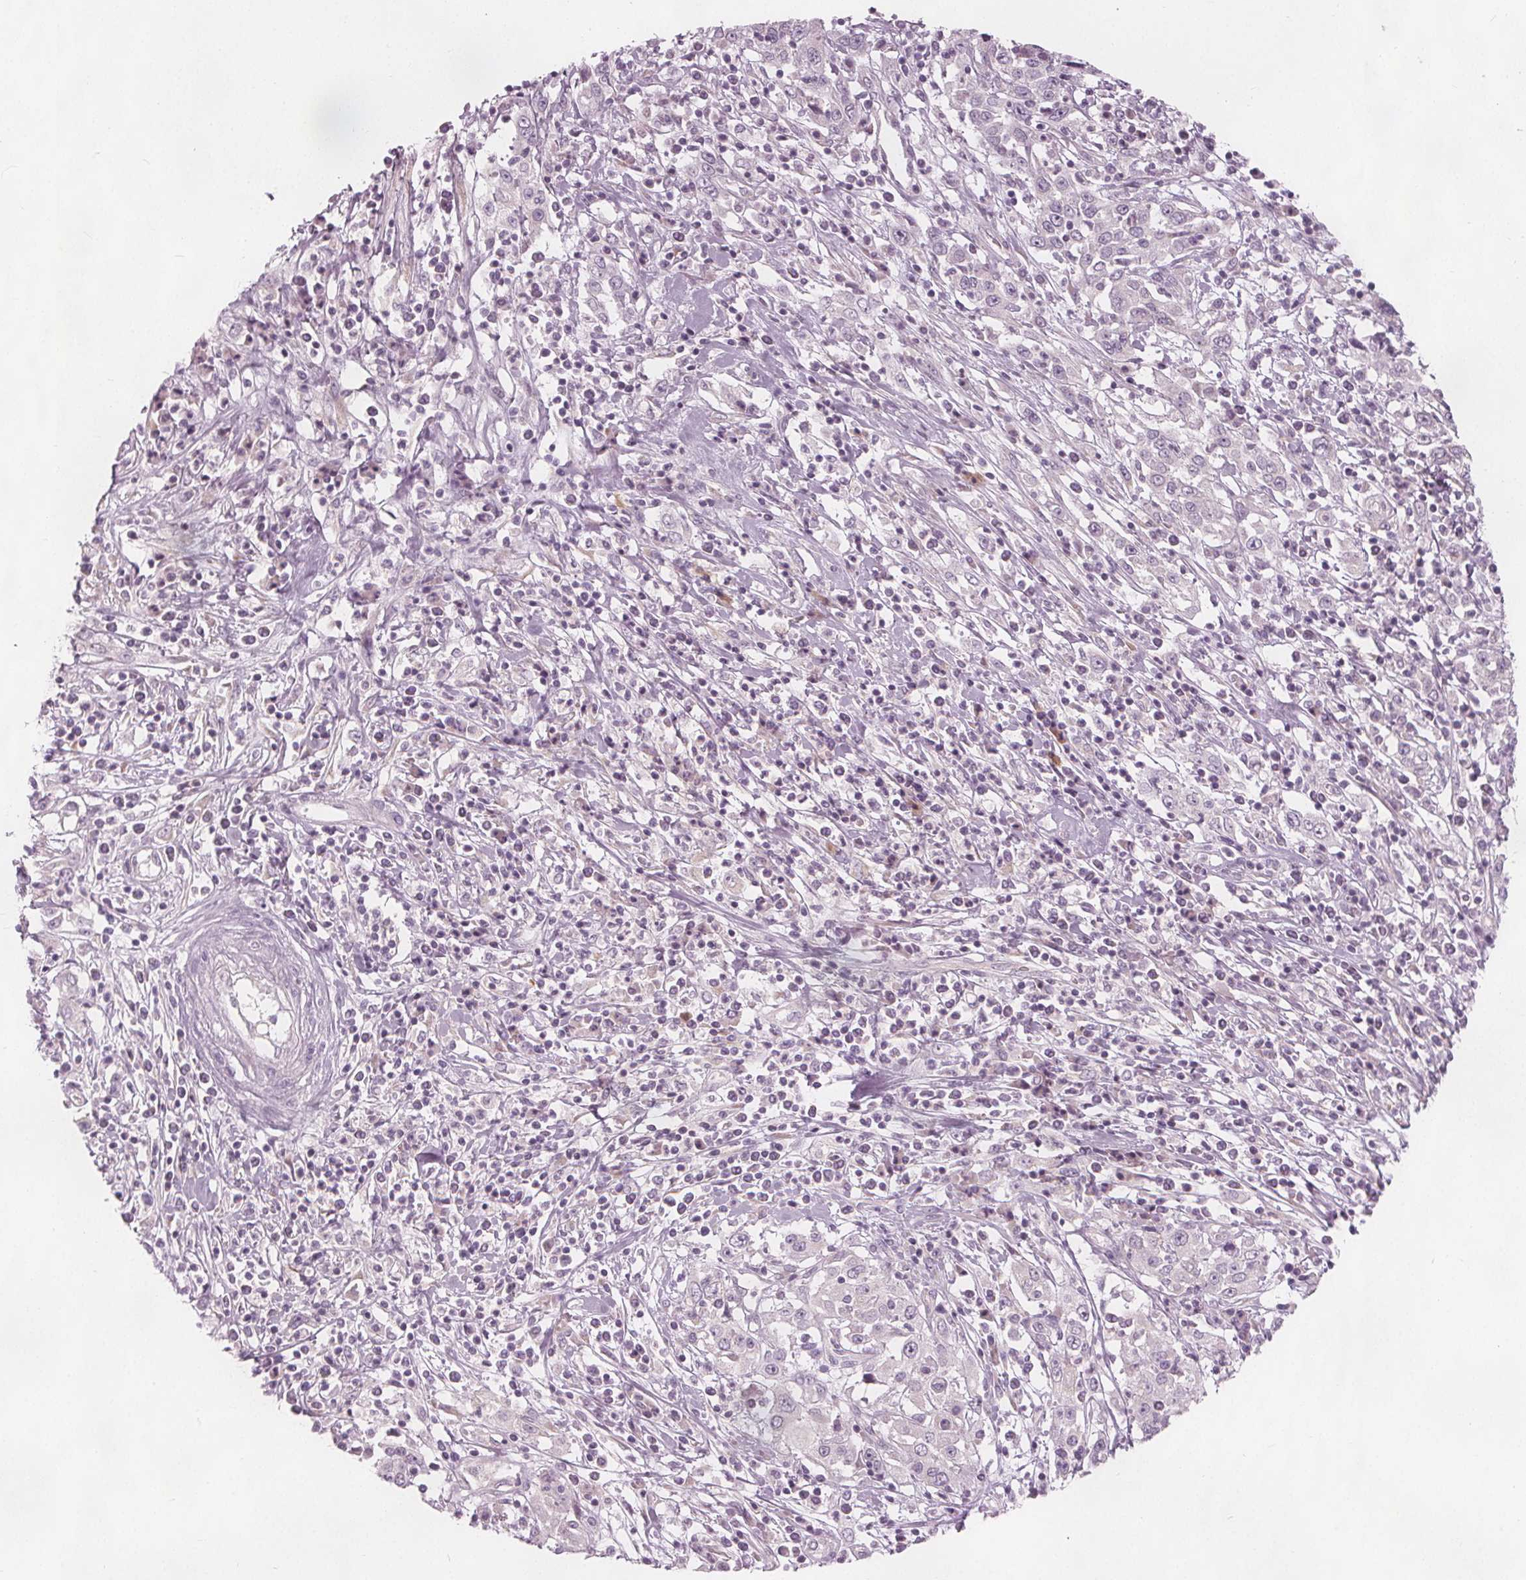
{"staining": {"intensity": "negative", "quantity": "none", "location": "none"}, "tissue": "cervical cancer", "cell_type": "Tumor cells", "image_type": "cancer", "snomed": [{"axis": "morphology", "description": "Adenocarcinoma, NOS"}, {"axis": "topography", "description": "Cervix"}], "caption": "An image of cervical cancer stained for a protein shows no brown staining in tumor cells.", "gene": "BRSK1", "patient": {"sex": "female", "age": 40}}